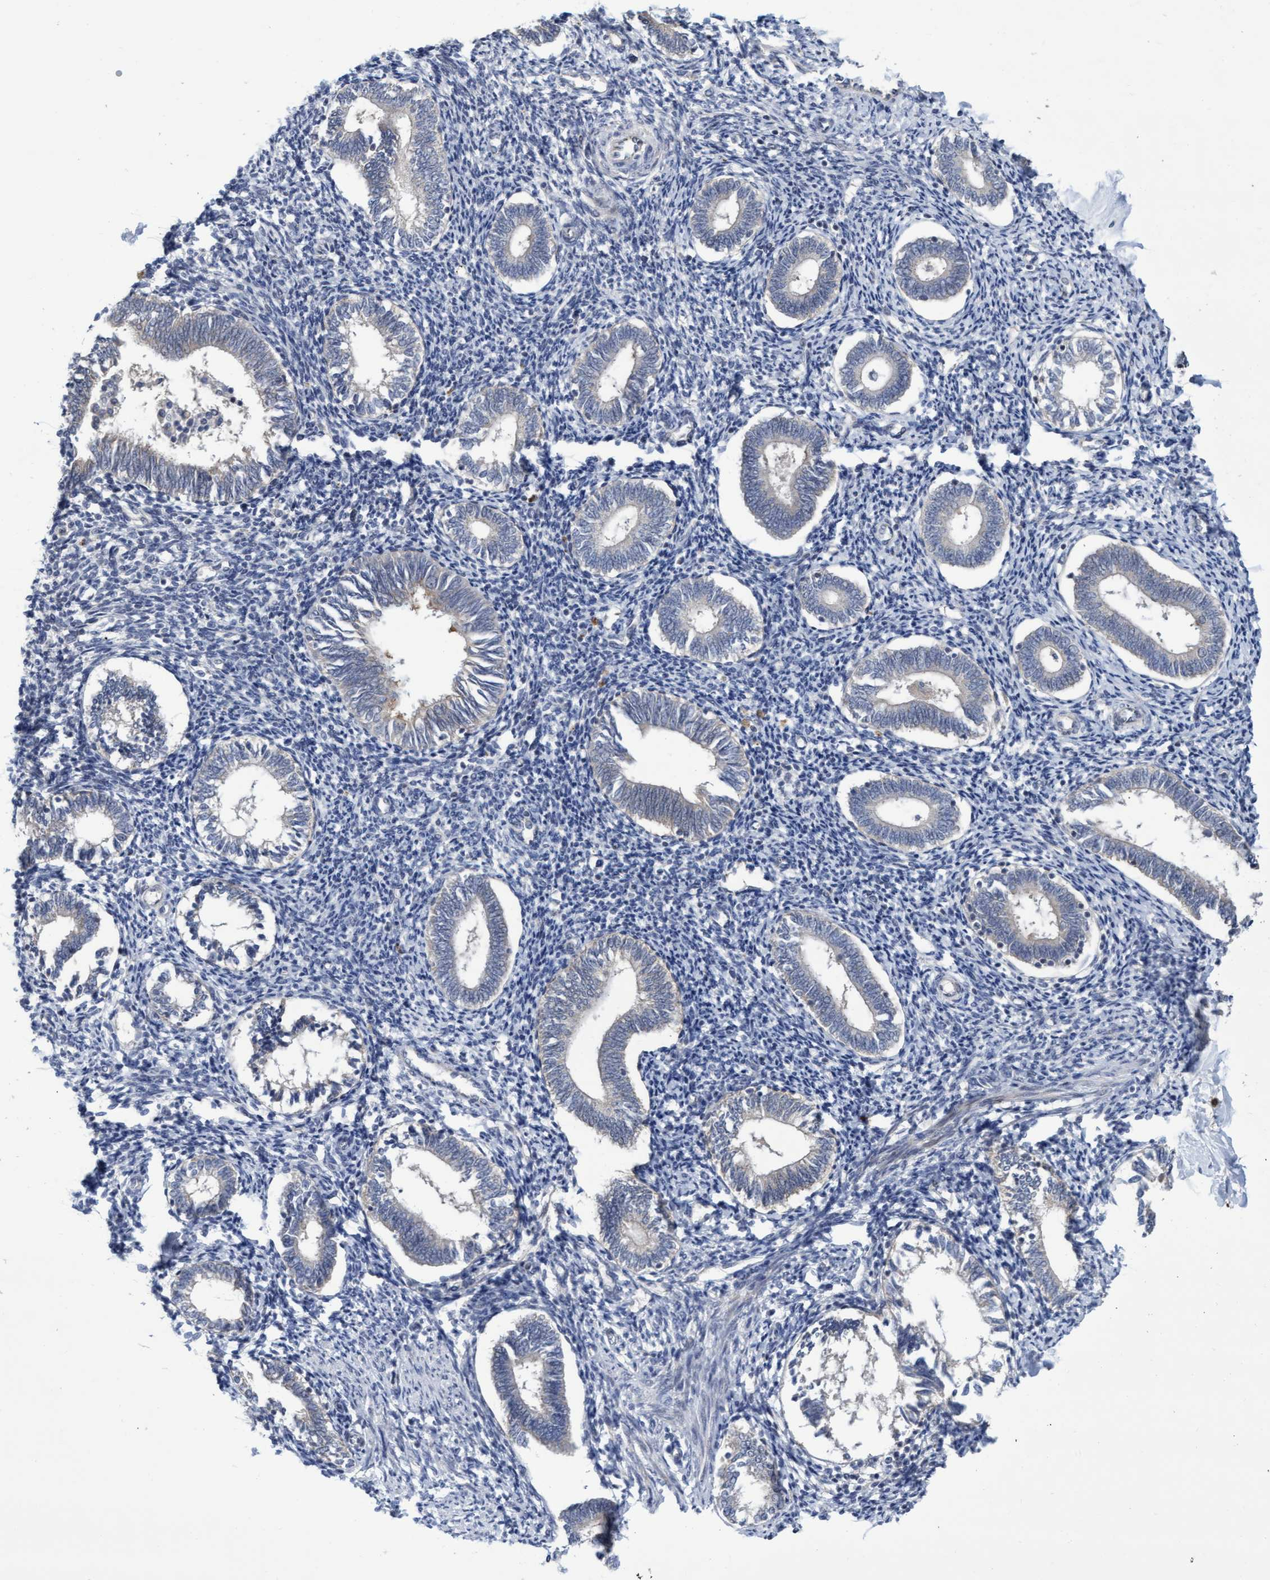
{"staining": {"intensity": "negative", "quantity": "none", "location": "none"}, "tissue": "endometrium", "cell_type": "Cells in endometrial stroma", "image_type": "normal", "snomed": [{"axis": "morphology", "description": "Normal tissue, NOS"}, {"axis": "topography", "description": "Endometrium"}], "caption": "IHC photomicrograph of normal endometrium: endometrium stained with DAB (3,3'-diaminobenzidine) displays no significant protein expression in cells in endometrial stroma. (Stains: DAB immunohistochemistry with hematoxylin counter stain, Microscopy: brightfield microscopy at high magnification).", "gene": "ABCF2", "patient": {"sex": "female", "age": 41}}